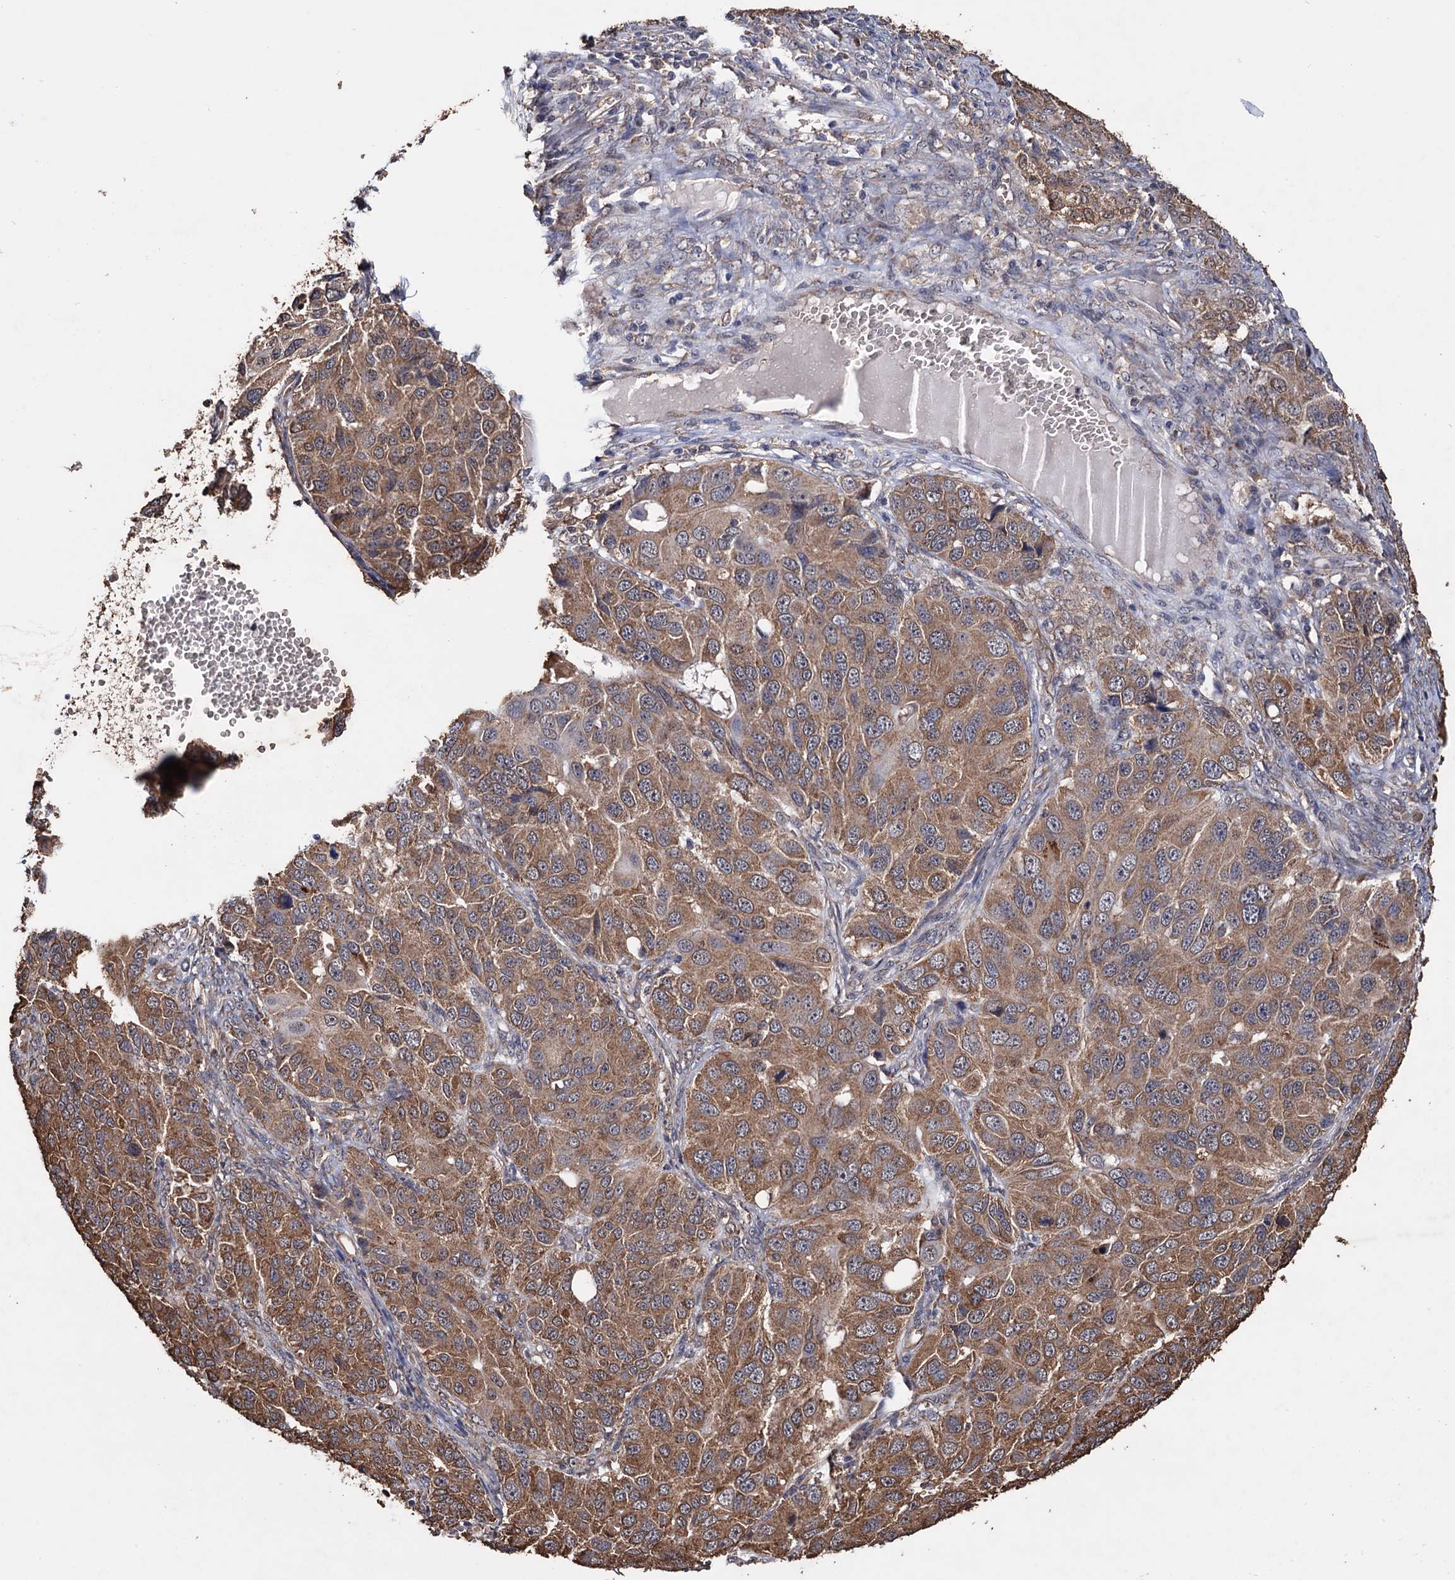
{"staining": {"intensity": "moderate", "quantity": ">75%", "location": "cytoplasmic/membranous"}, "tissue": "ovarian cancer", "cell_type": "Tumor cells", "image_type": "cancer", "snomed": [{"axis": "morphology", "description": "Carcinoma, endometroid"}, {"axis": "topography", "description": "Ovary"}], "caption": "An image of ovarian cancer stained for a protein reveals moderate cytoplasmic/membranous brown staining in tumor cells.", "gene": "TBC1D12", "patient": {"sex": "female", "age": 51}}